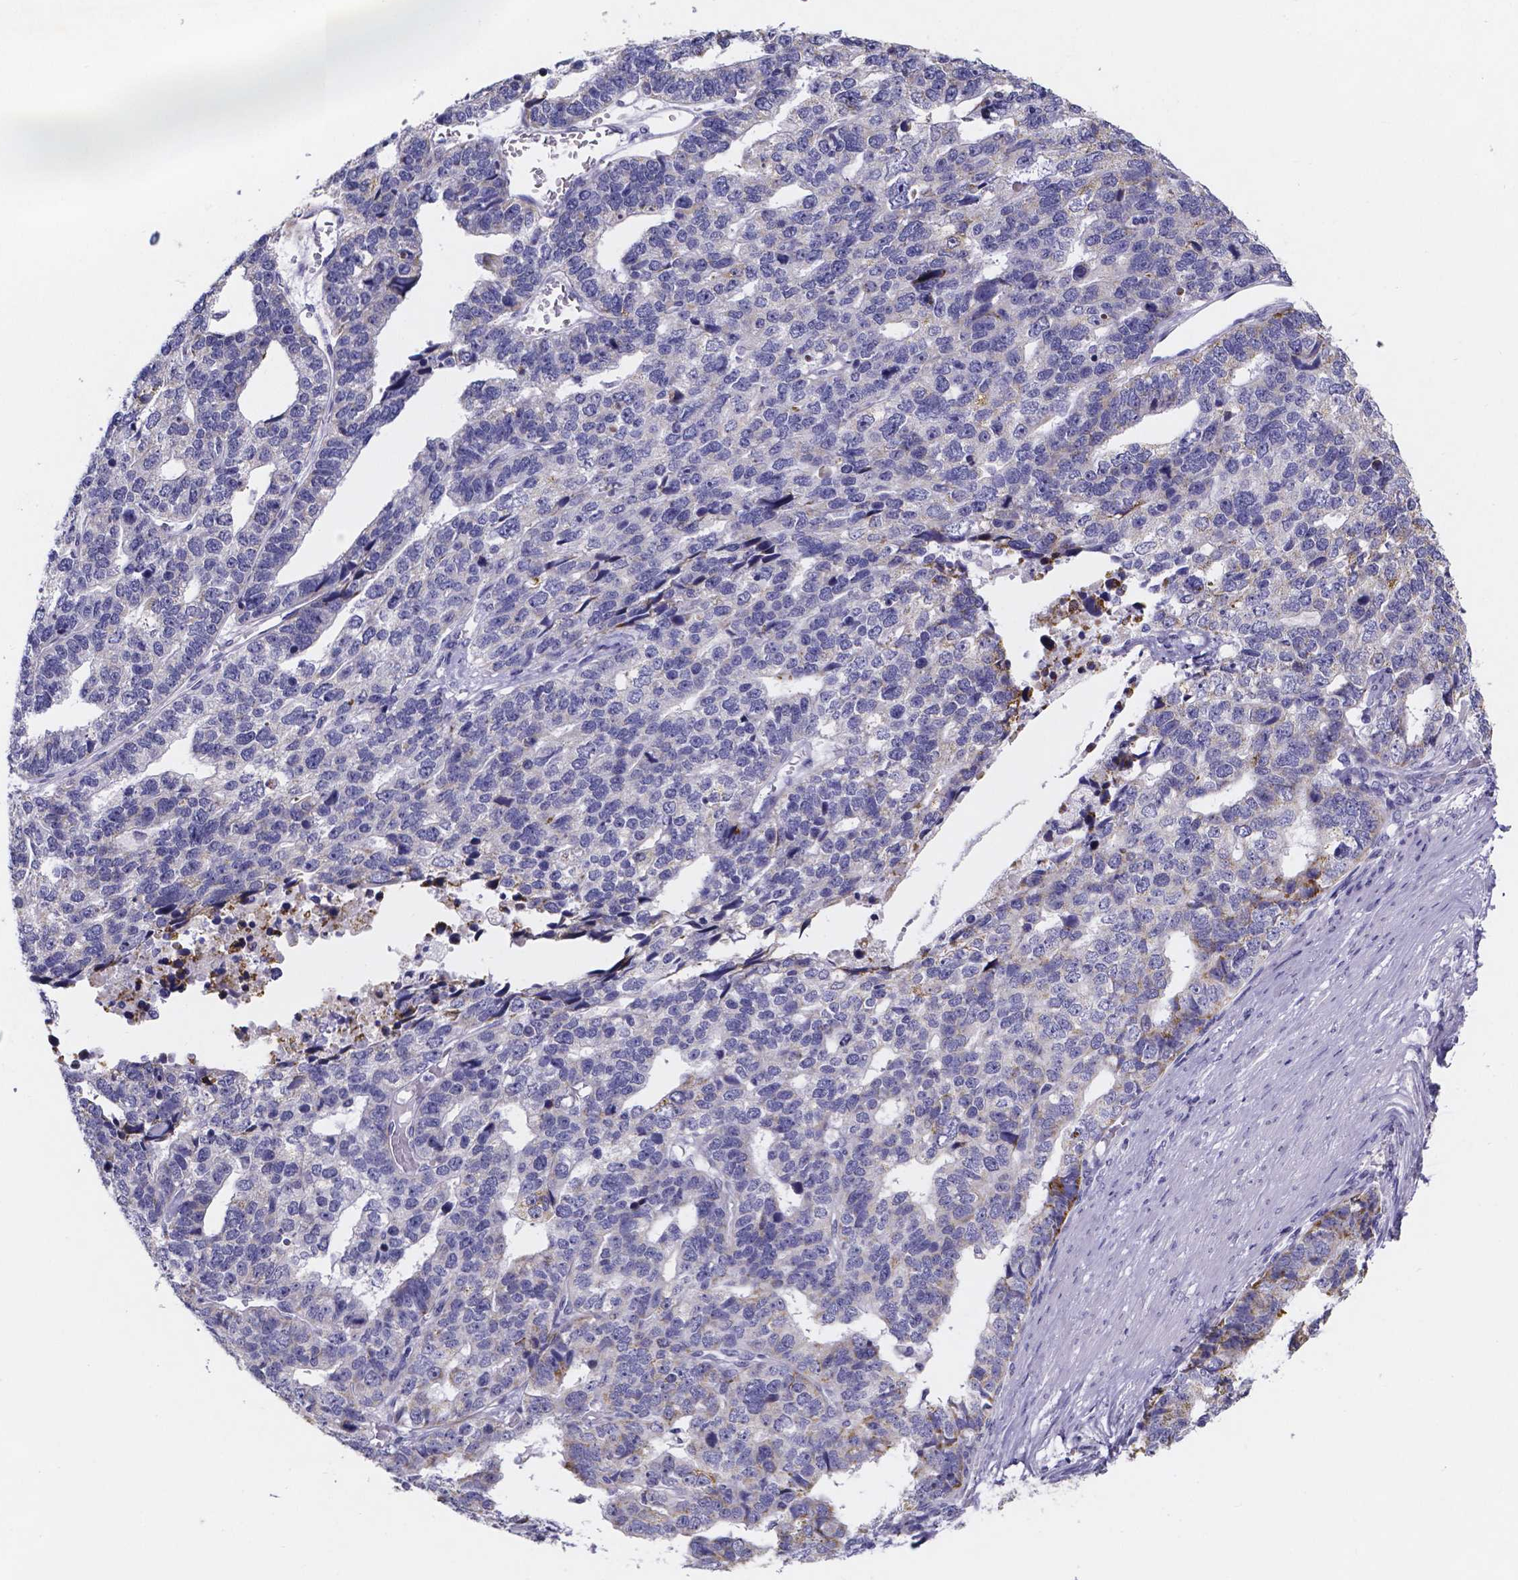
{"staining": {"intensity": "negative", "quantity": "none", "location": "none"}, "tissue": "stomach cancer", "cell_type": "Tumor cells", "image_type": "cancer", "snomed": [{"axis": "morphology", "description": "Adenocarcinoma, NOS"}, {"axis": "topography", "description": "Stomach"}], "caption": "The immunohistochemistry histopathology image has no significant positivity in tumor cells of adenocarcinoma (stomach) tissue.", "gene": "PAH", "patient": {"sex": "male", "age": 69}}